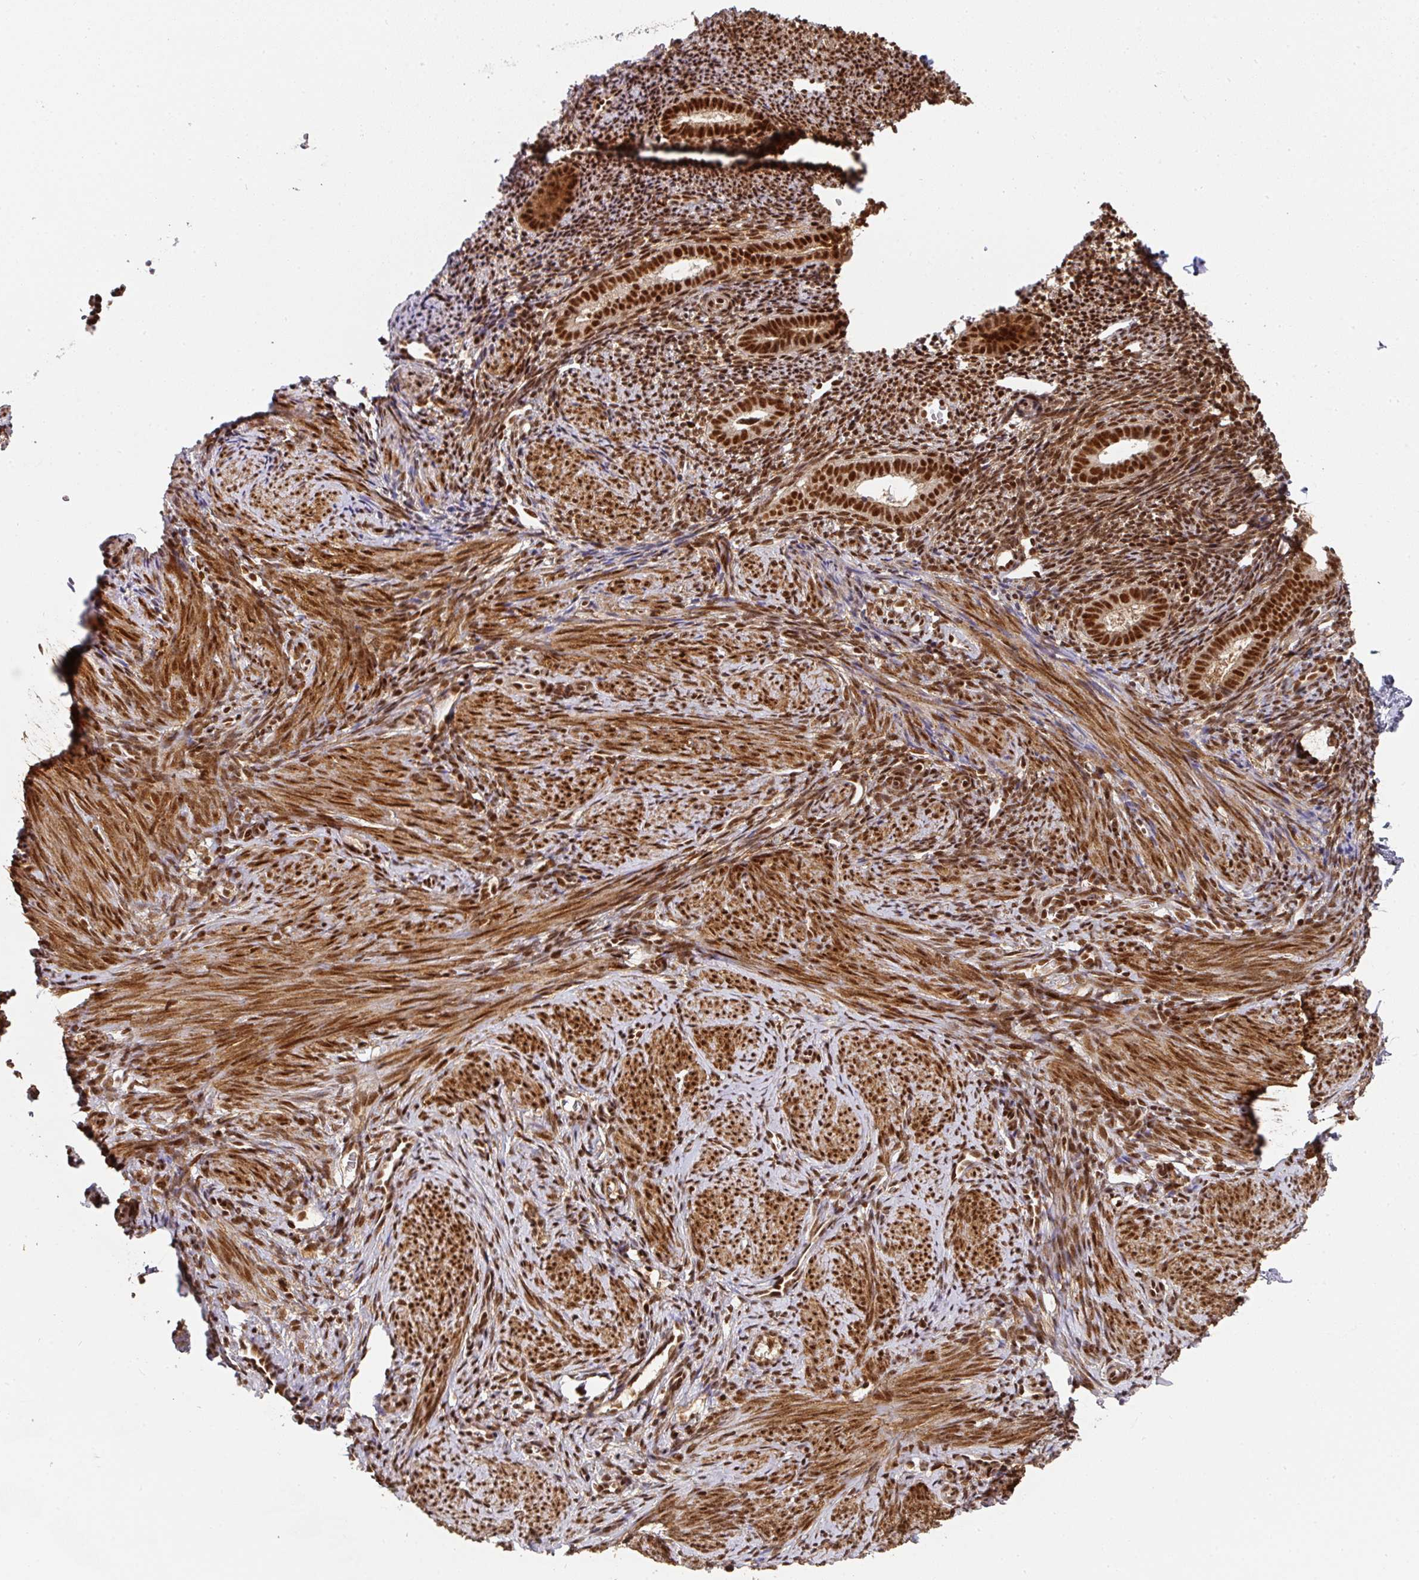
{"staining": {"intensity": "strong", "quantity": ">75%", "location": "nuclear"}, "tissue": "endometrium", "cell_type": "Cells in endometrial stroma", "image_type": "normal", "snomed": [{"axis": "morphology", "description": "Normal tissue, NOS"}, {"axis": "topography", "description": "Endometrium"}], "caption": "Endometrium stained with DAB immunohistochemistry (IHC) demonstrates high levels of strong nuclear staining in approximately >75% of cells in endometrial stroma. The staining was performed using DAB (3,3'-diaminobenzidine) to visualize the protein expression in brown, while the nuclei were stained in blue with hematoxylin (Magnification: 20x).", "gene": "DIDO1", "patient": {"sex": "female", "age": 39}}